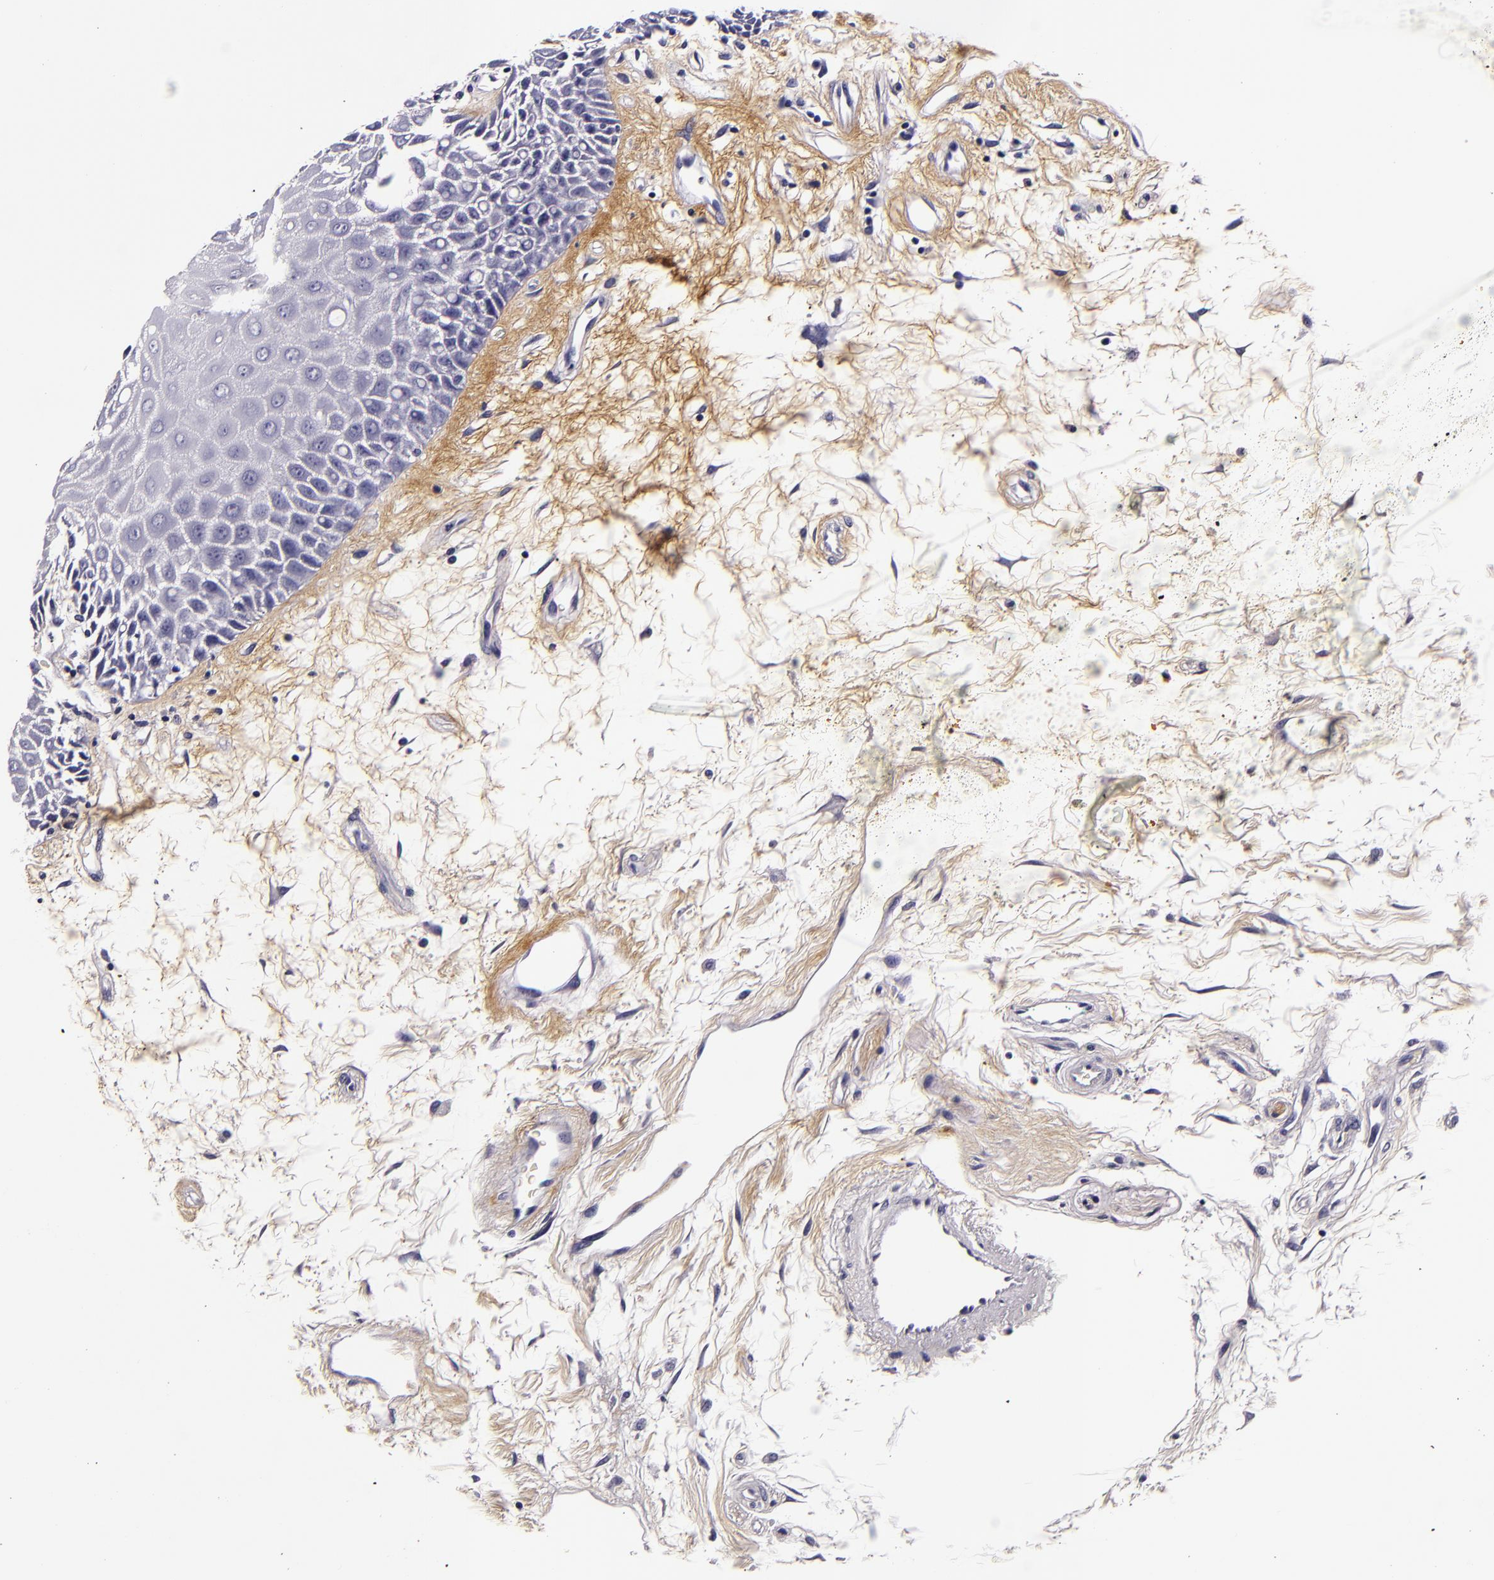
{"staining": {"intensity": "negative", "quantity": "none", "location": "none"}, "tissue": "oral mucosa", "cell_type": "Squamous epithelial cells", "image_type": "normal", "snomed": [{"axis": "morphology", "description": "Normal tissue, NOS"}, {"axis": "morphology", "description": "Squamous cell carcinoma, NOS"}, {"axis": "topography", "description": "Skeletal muscle"}, {"axis": "topography", "description": "Oral tissue"}, {"axis": "topography", "description": "Head-Neck"}], "caption": "A high-resolution histopathology image shows IHC staining of normal oral mucosa, which exhibits no significant expression in squamous epithelial cells. Brightfield microscopy of immunohistochemistry (IHC) stained with DAB (brown) and hematoxylin (blue), captured at high magnification.", "gene": "FBN1", "patient": {"sex": "female", "age": 84}}